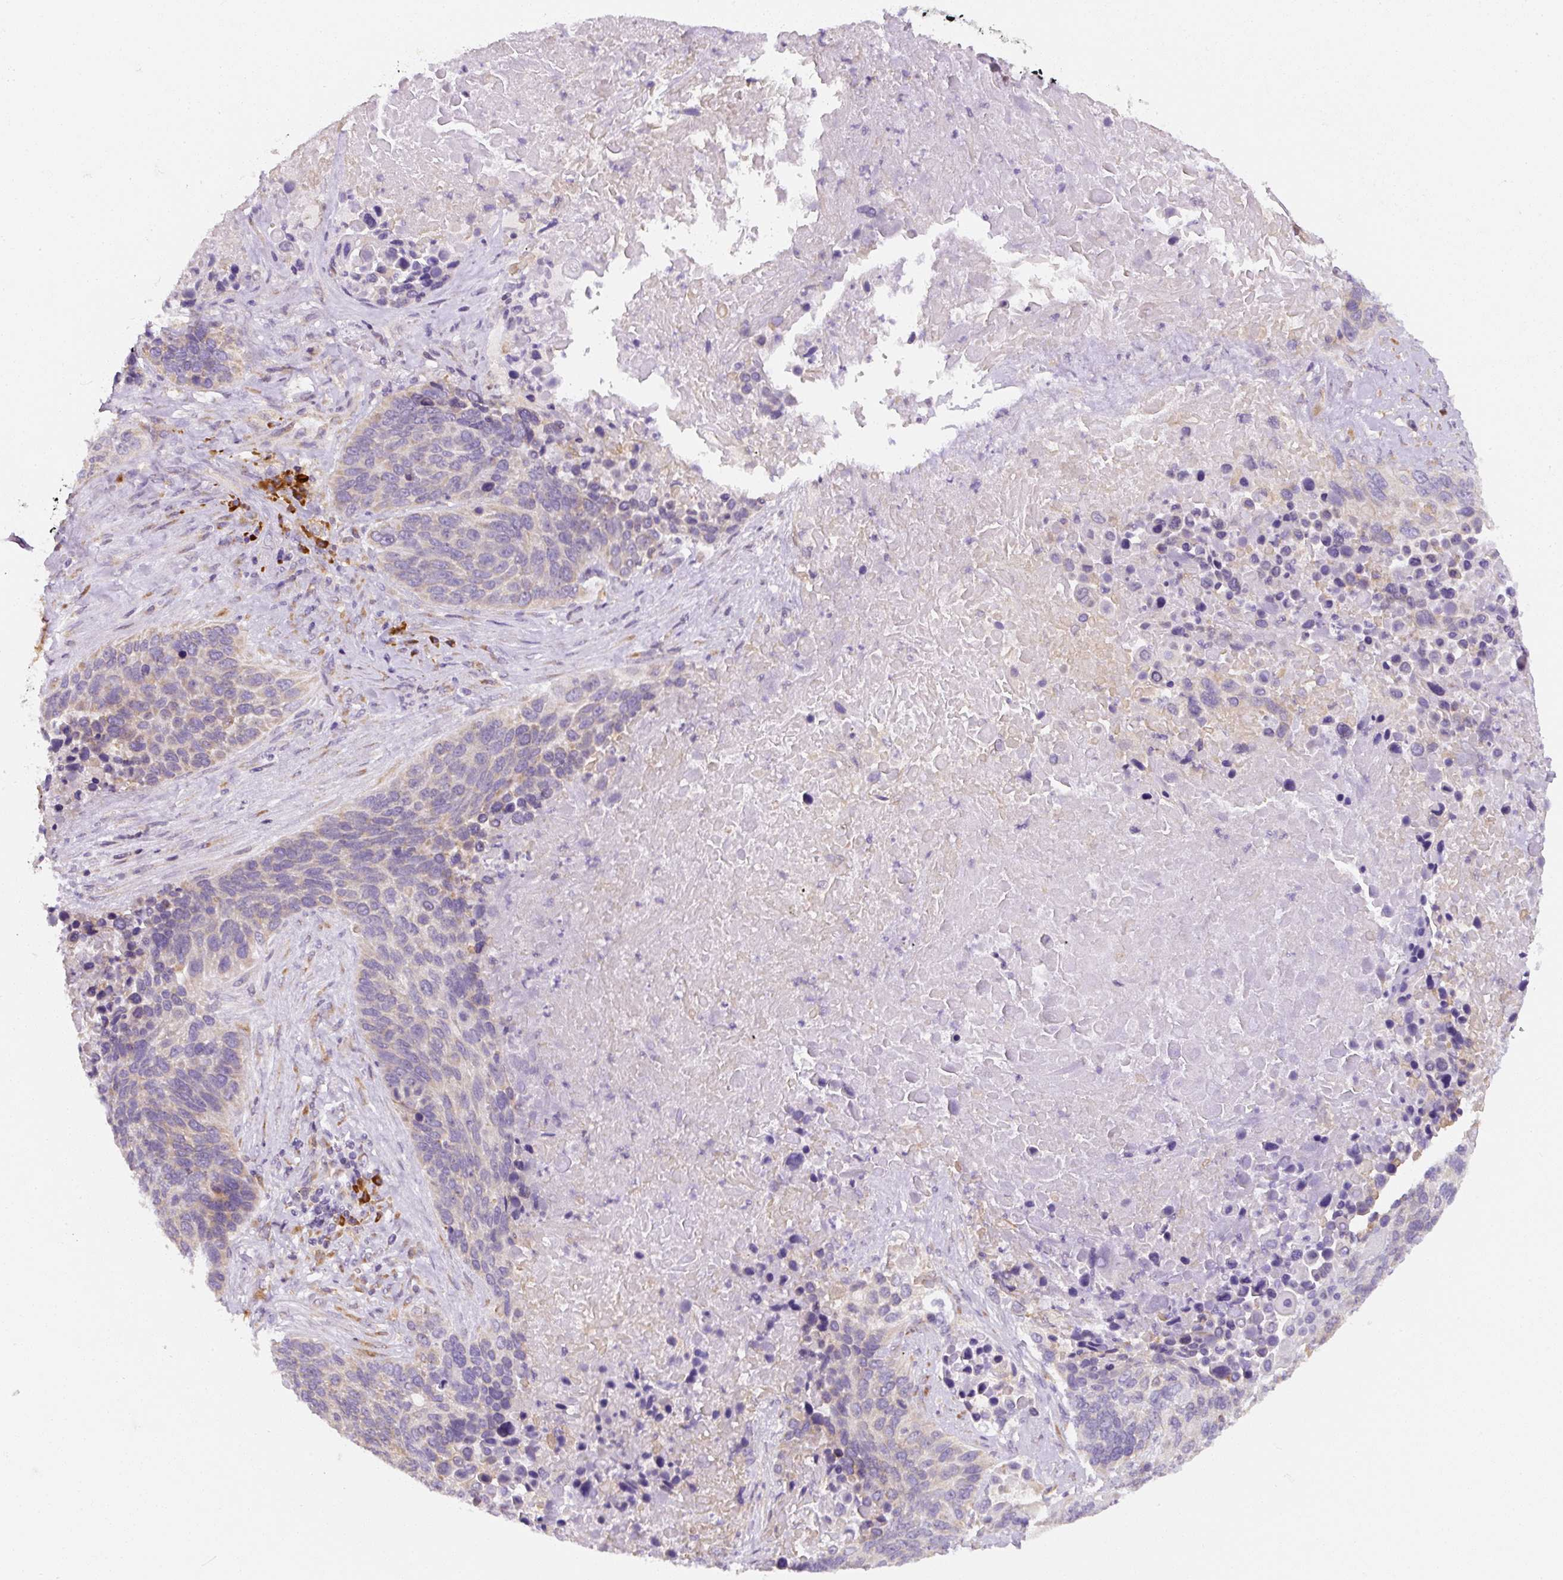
{"staining": {"intensity": "negative", "quantity": "none", "location": "none"}, "tissue": "lung cancer", "cell_type": "Tumor cells", "image_type": "cancer", "snomed": [{"axis": "morphology", "description": "Squamous cell carcinoma, NOS"}, {"axis": "topography", "description": "Lung"}], "caption": "IHC micrograph of neoplastic tissue: squamous cell carcinoma (lung) stained with DAB reveals no significant protein positivity in tumor cells.", "gene": "DDOST", "patient": {"sex": "male", "age": 66}}